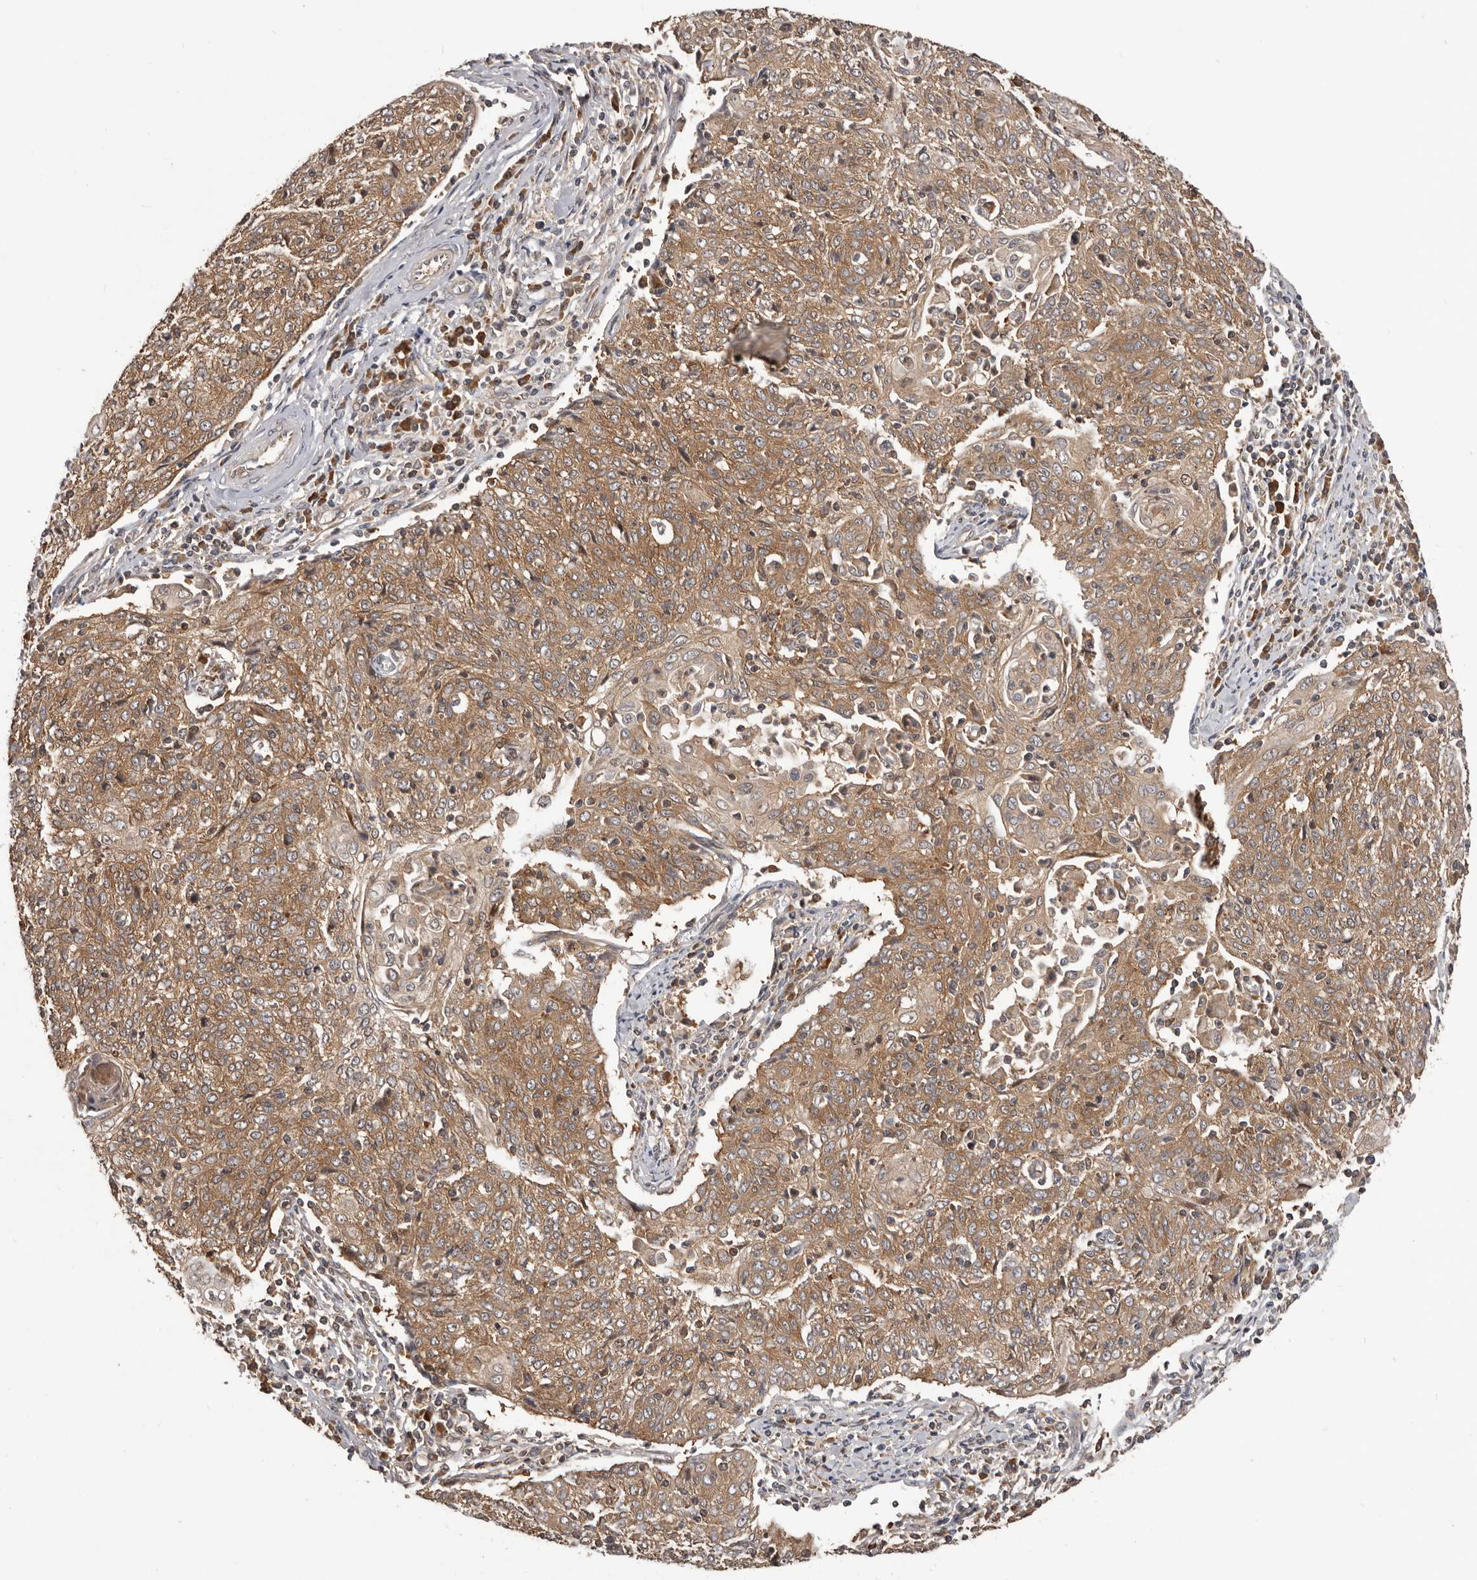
{"staining": {"intensity": "moderate", "quantity": ">75%", "location": "cytoplasmic/membranous"}, "tissue": "cervical cancer", "cell_type": "Tumor cells", "image_type": "cancer", "snomed": [{"axis": "morphology", "description": "Squamous cell carcinoma, NOS"}, {"axis": "topography", "description": "Cervix"}], "caption": "A high-resolution histopathology image shows immunohistochemistry staining of squamous cell carcinoma (cervical), which exhibits moderate cytoplasmic/membranous positivity in approximately >75% of tumor cells.", "gene": "HBS1L", "patient": {"sex": "female", "age": 48}}